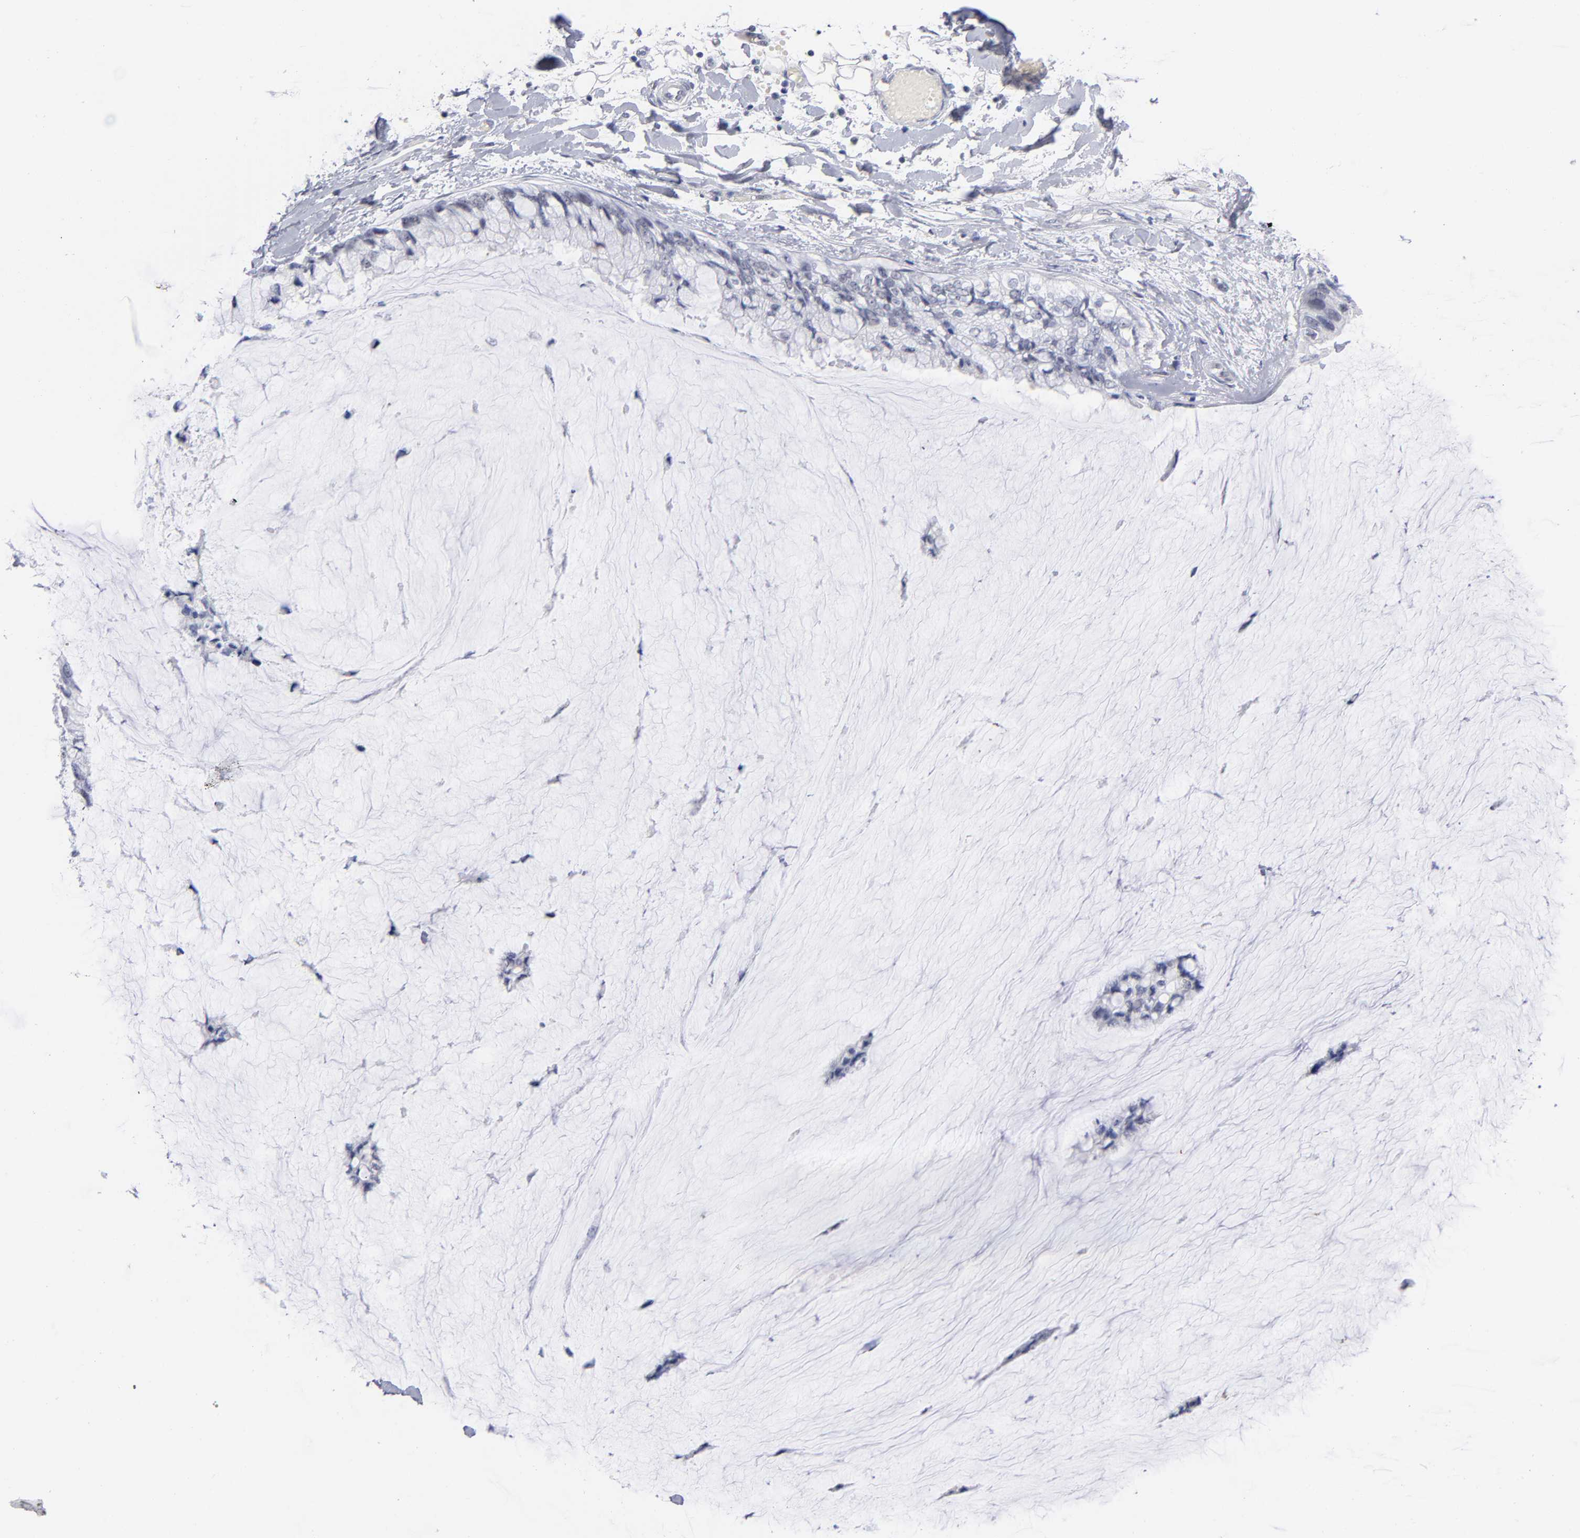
{"staining": {"intensity": "weak", "quantity": "<25%", "location": "nuclear"}, "tissue": "ovarian cancer", "cell_type": "Tumor cells", "image_type": "cancer", "snomed": [{"axis": "morphology", "description": "Cystadenocarcinoma, mucinous, NOS"}, {"axis": "topography", "description": "Ovary"}], "caption": "Immunohistochemistry photomicrograph of human ovarian cancer stained for a protein (brown), which shows no expression in tumor cells.", "gene": "SNRPB", "patient": {"sex": "female", "age": 39}}